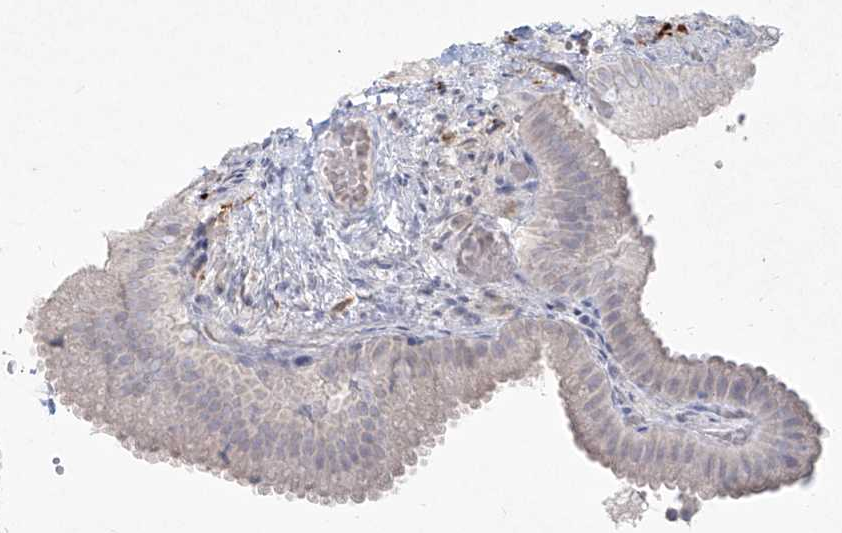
{"staining": {"intensity": "negative", "quantity": "none", "location": "none"}, "tissue": "gallbladder", "cell_type": "Glandular cells", "image_type": "normal", "snomed": [{"axis": "morphology", "description": "Normal tissue, NOS"}, {"axis": "topography", "description": "Gallbladder"}], "caption": "Human gallbladder stained for a protein using IHC displays no staining in glandular cells.", "gene": "CD209", "patient": {"sex": "female", "age": 30}}